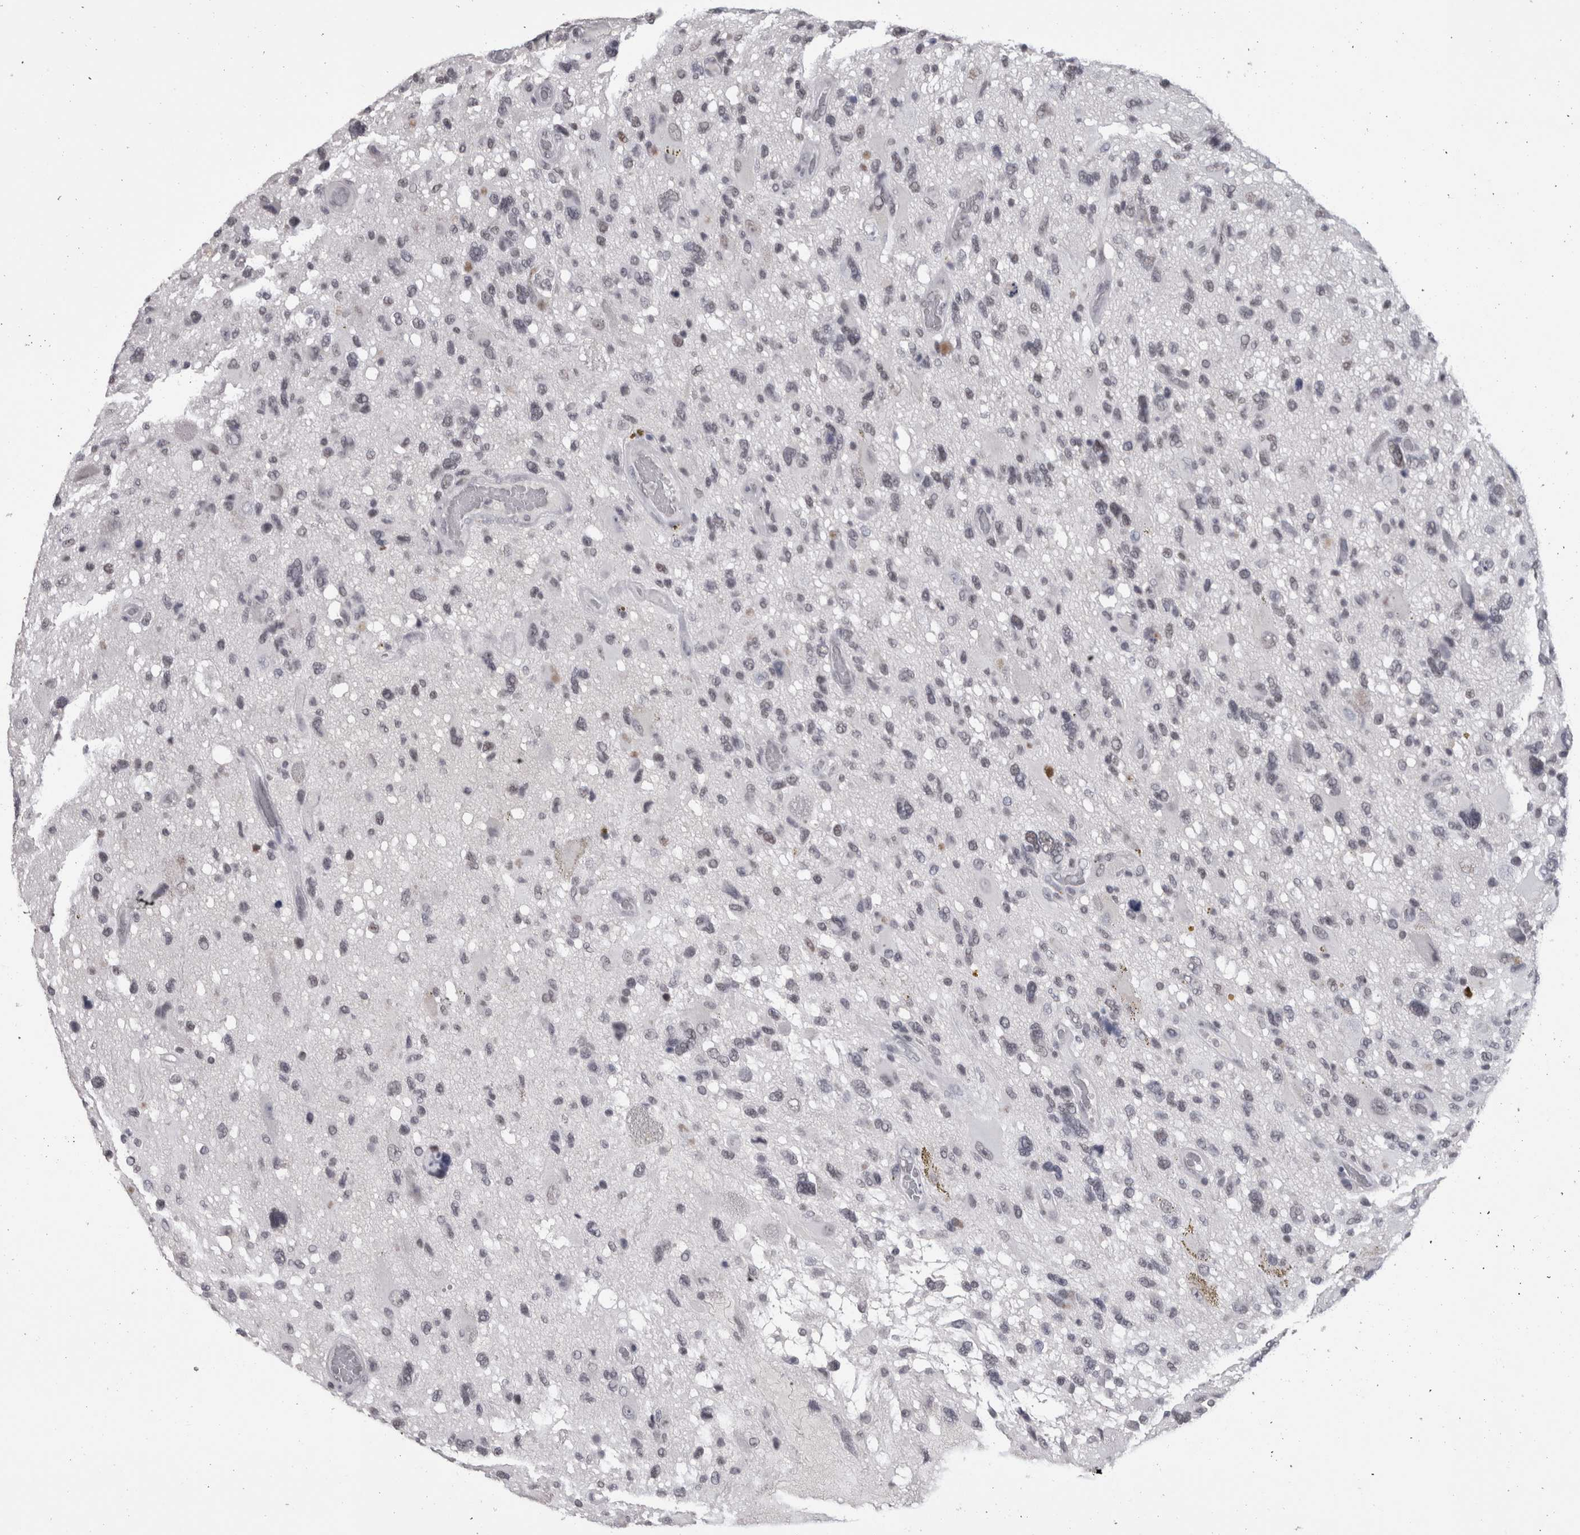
{"staining": {"intensity": "weak", "quantity": "25%-75%", "location": "nuclear"}, "tissue": "glioma", "cell_type": "Tumor cells", "image_type": "cancer", "snomed": [{"axis": "morphology", "description": "Glioma, malignant, High grade"}, {"axis": "topography", "description": "Brain"}], "caption": "A micrograph of human malignant high-grade glioma stained for a protein demonstrates weak nuclear brown staining in tumor cells.", "gene": "DDX17", "patient": {"sex": "male", "age": 33}}